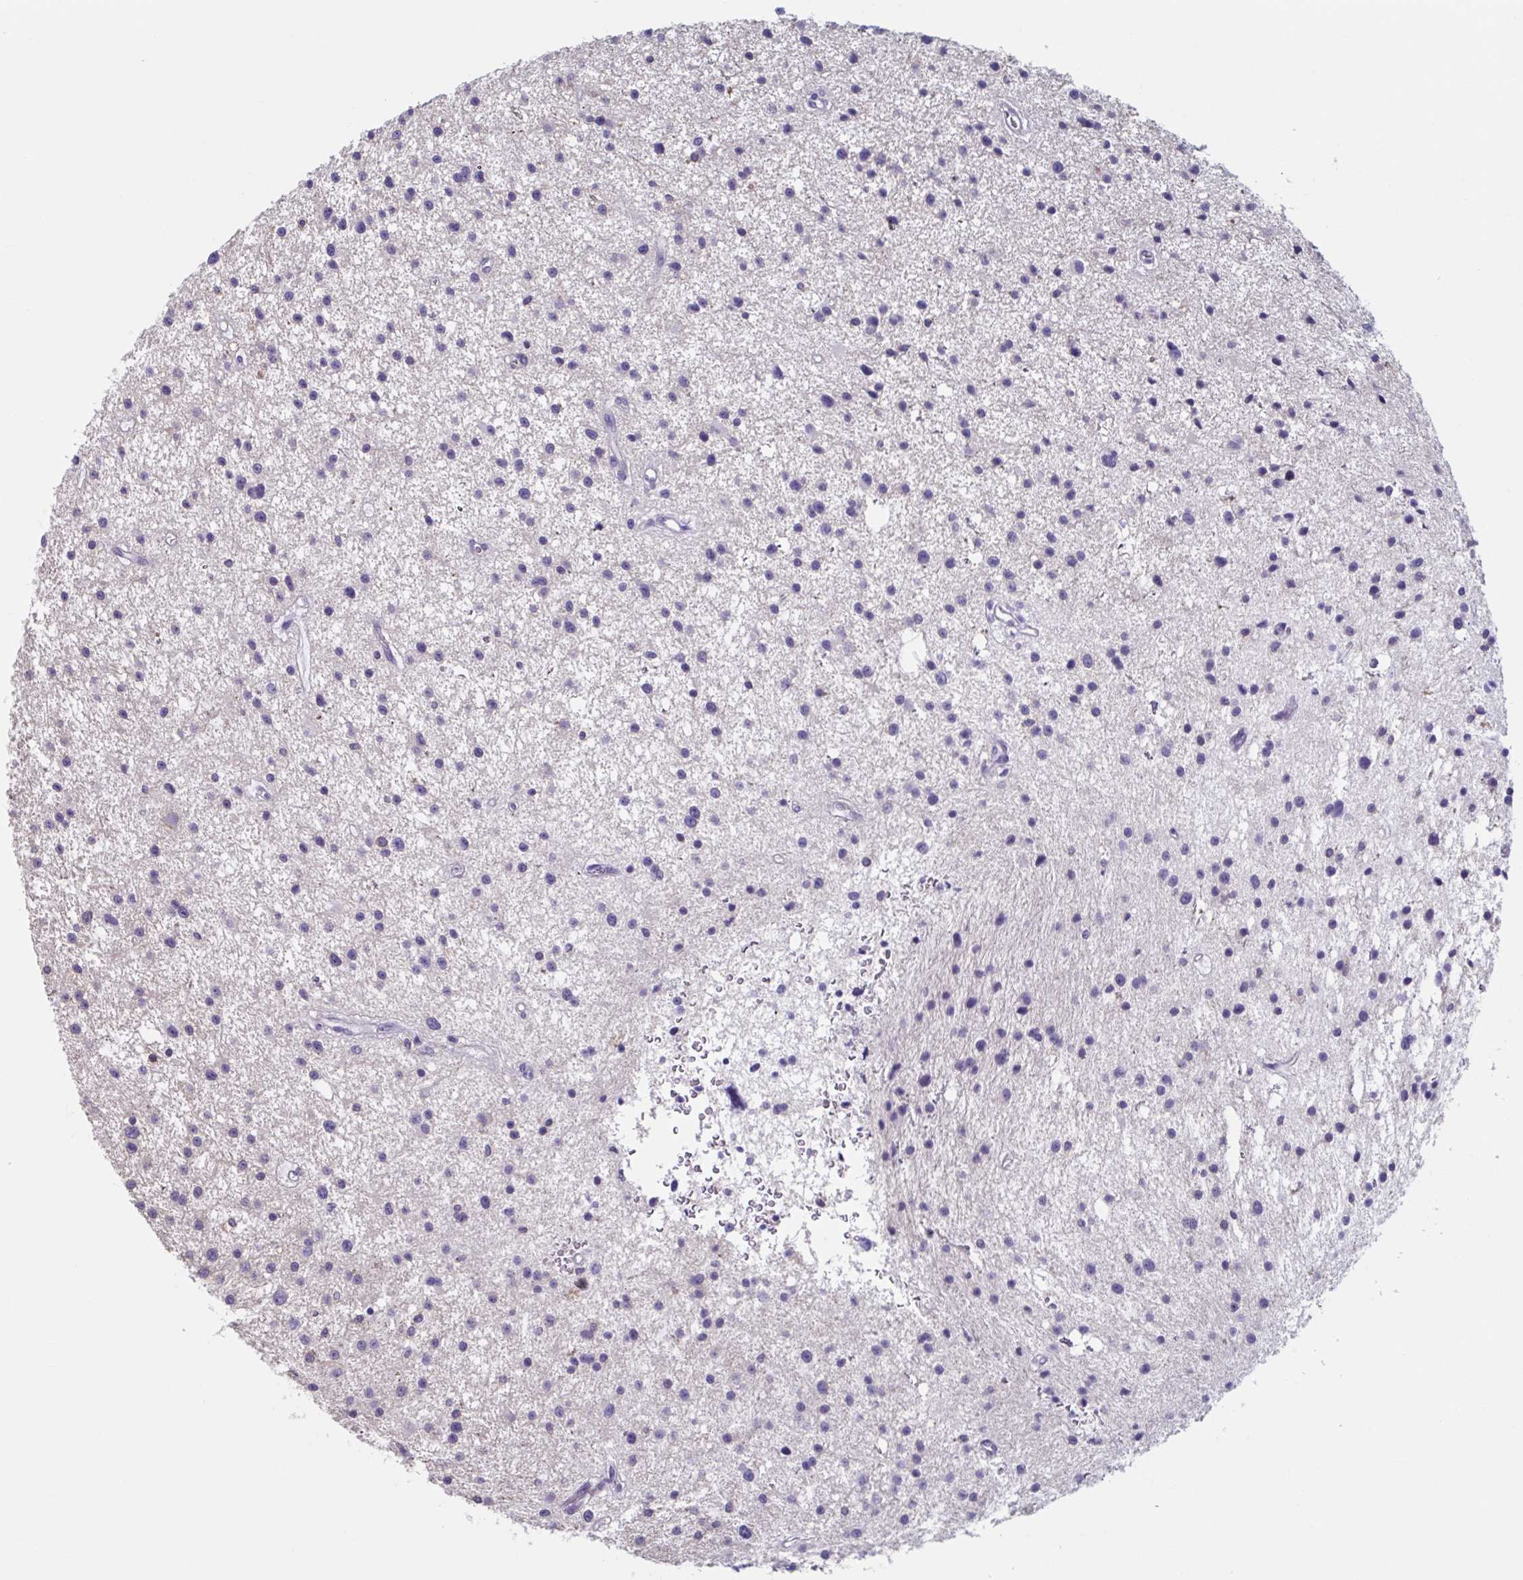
{"staining": {"intensity": "negative", "quantity": "none", "location": "none"}, "tissue": "glioma", "cell_type": "Tumor cells", "image_type": "cancer", "snomed": [{"axis": "morphology", "description": "Glioma, malignant, Low grade"}, {"axis": "topography", "description": "Brain"}], "caption": "Protein analysis of glioma demonstrates no significant staining in tumor cells.", "gene": "LPIN3", "patient": {"sex": "male", "age": 43}}